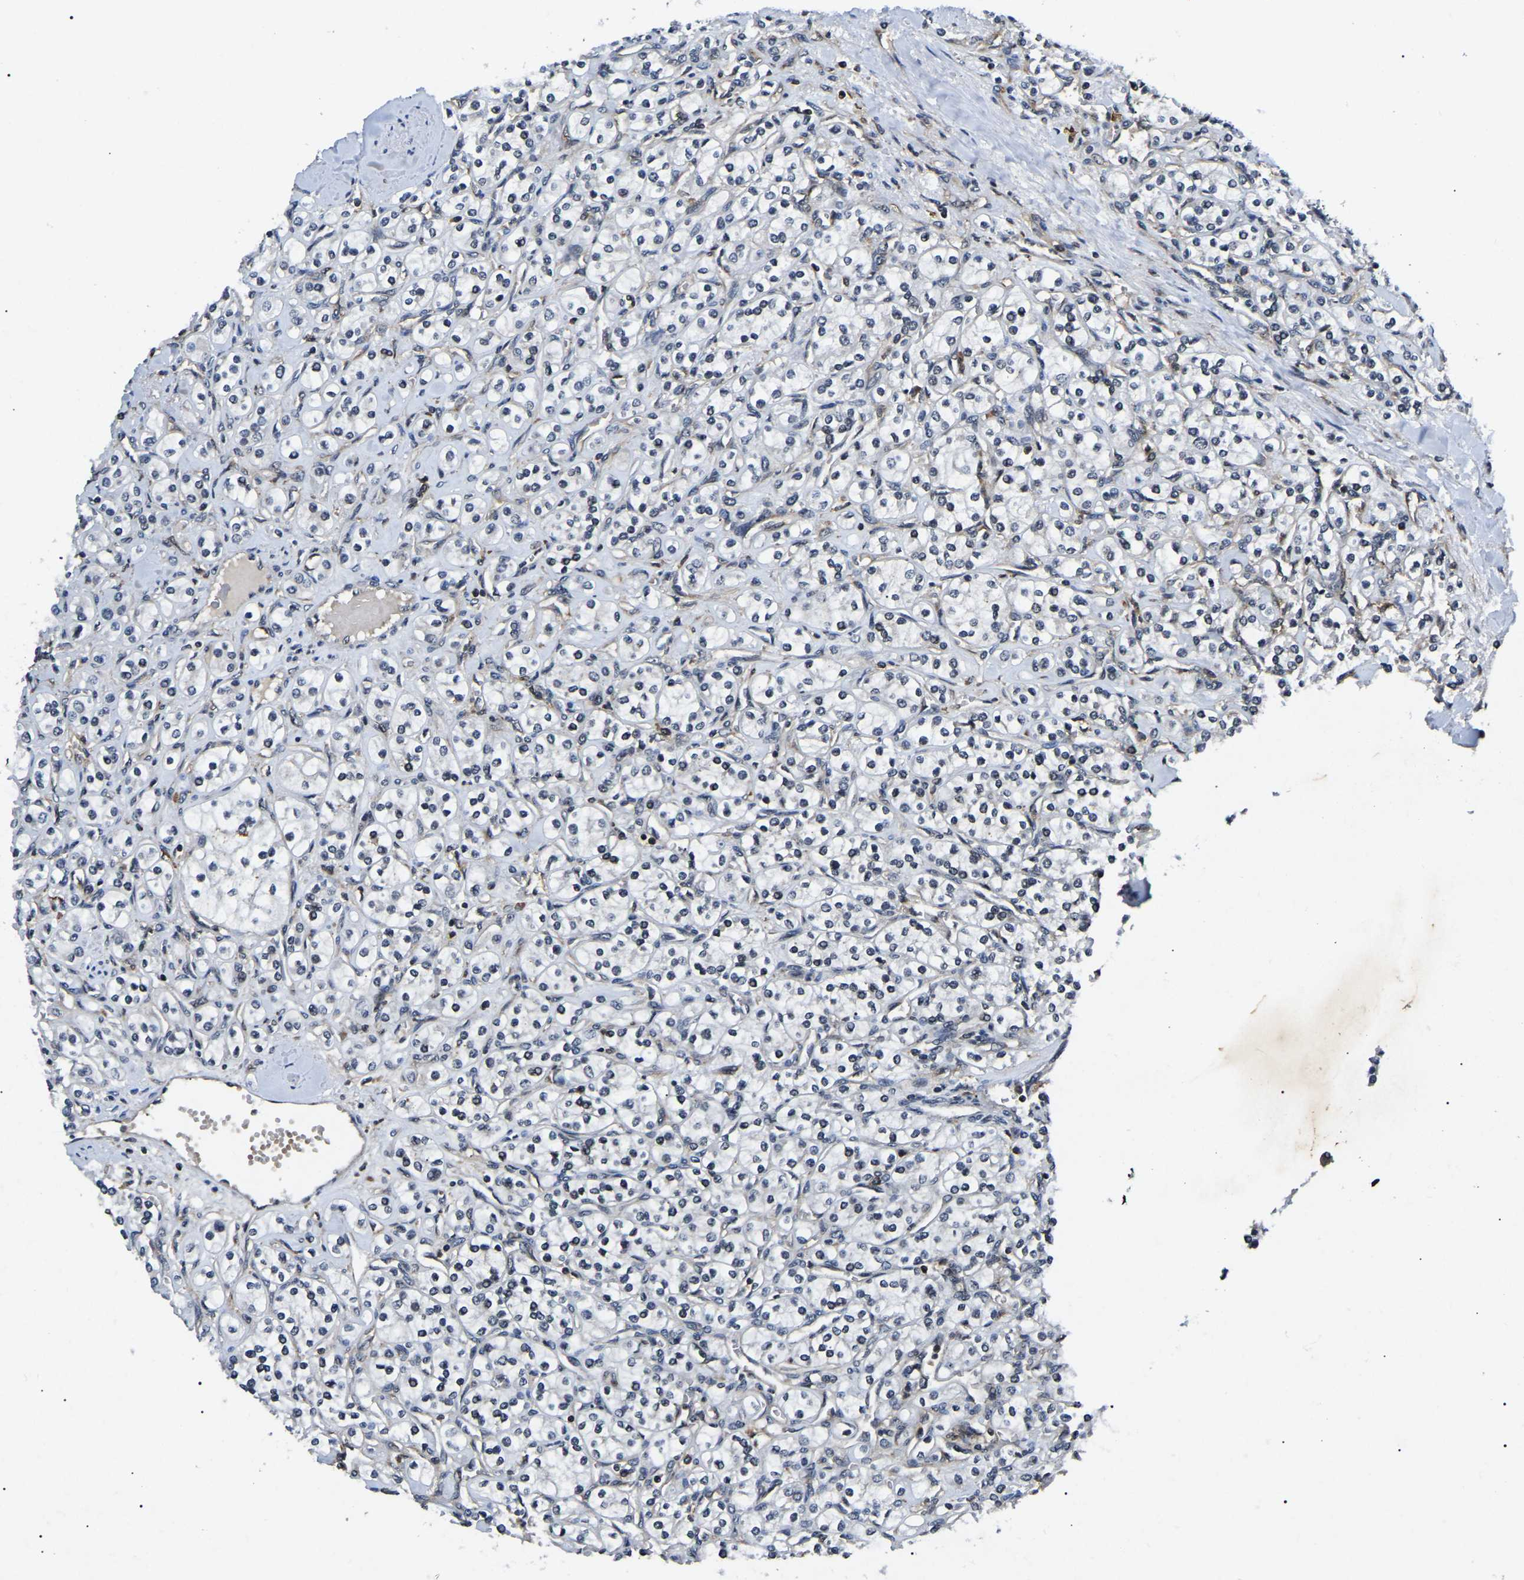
{"staining": {"intensity": "negative", "quantity": "none", "location": "none"}, "tissue": "renal cancer", "cell_type": "Tumor cells", "image_type": "cancer", "snomed": [{"axis": "morphology", "description": "Adenocarcinoma, NOS"}, {"axis": "topography", "description": "Kidney"}], "caption": "Tumor cells are negative for brown protein staining in adenocarcinoma (renal). (Brightfield microscopy of DAB immunohistochemistry at high magnification).", "gene": "RBM28", "patient": {"sex": "male", "age": 77}}